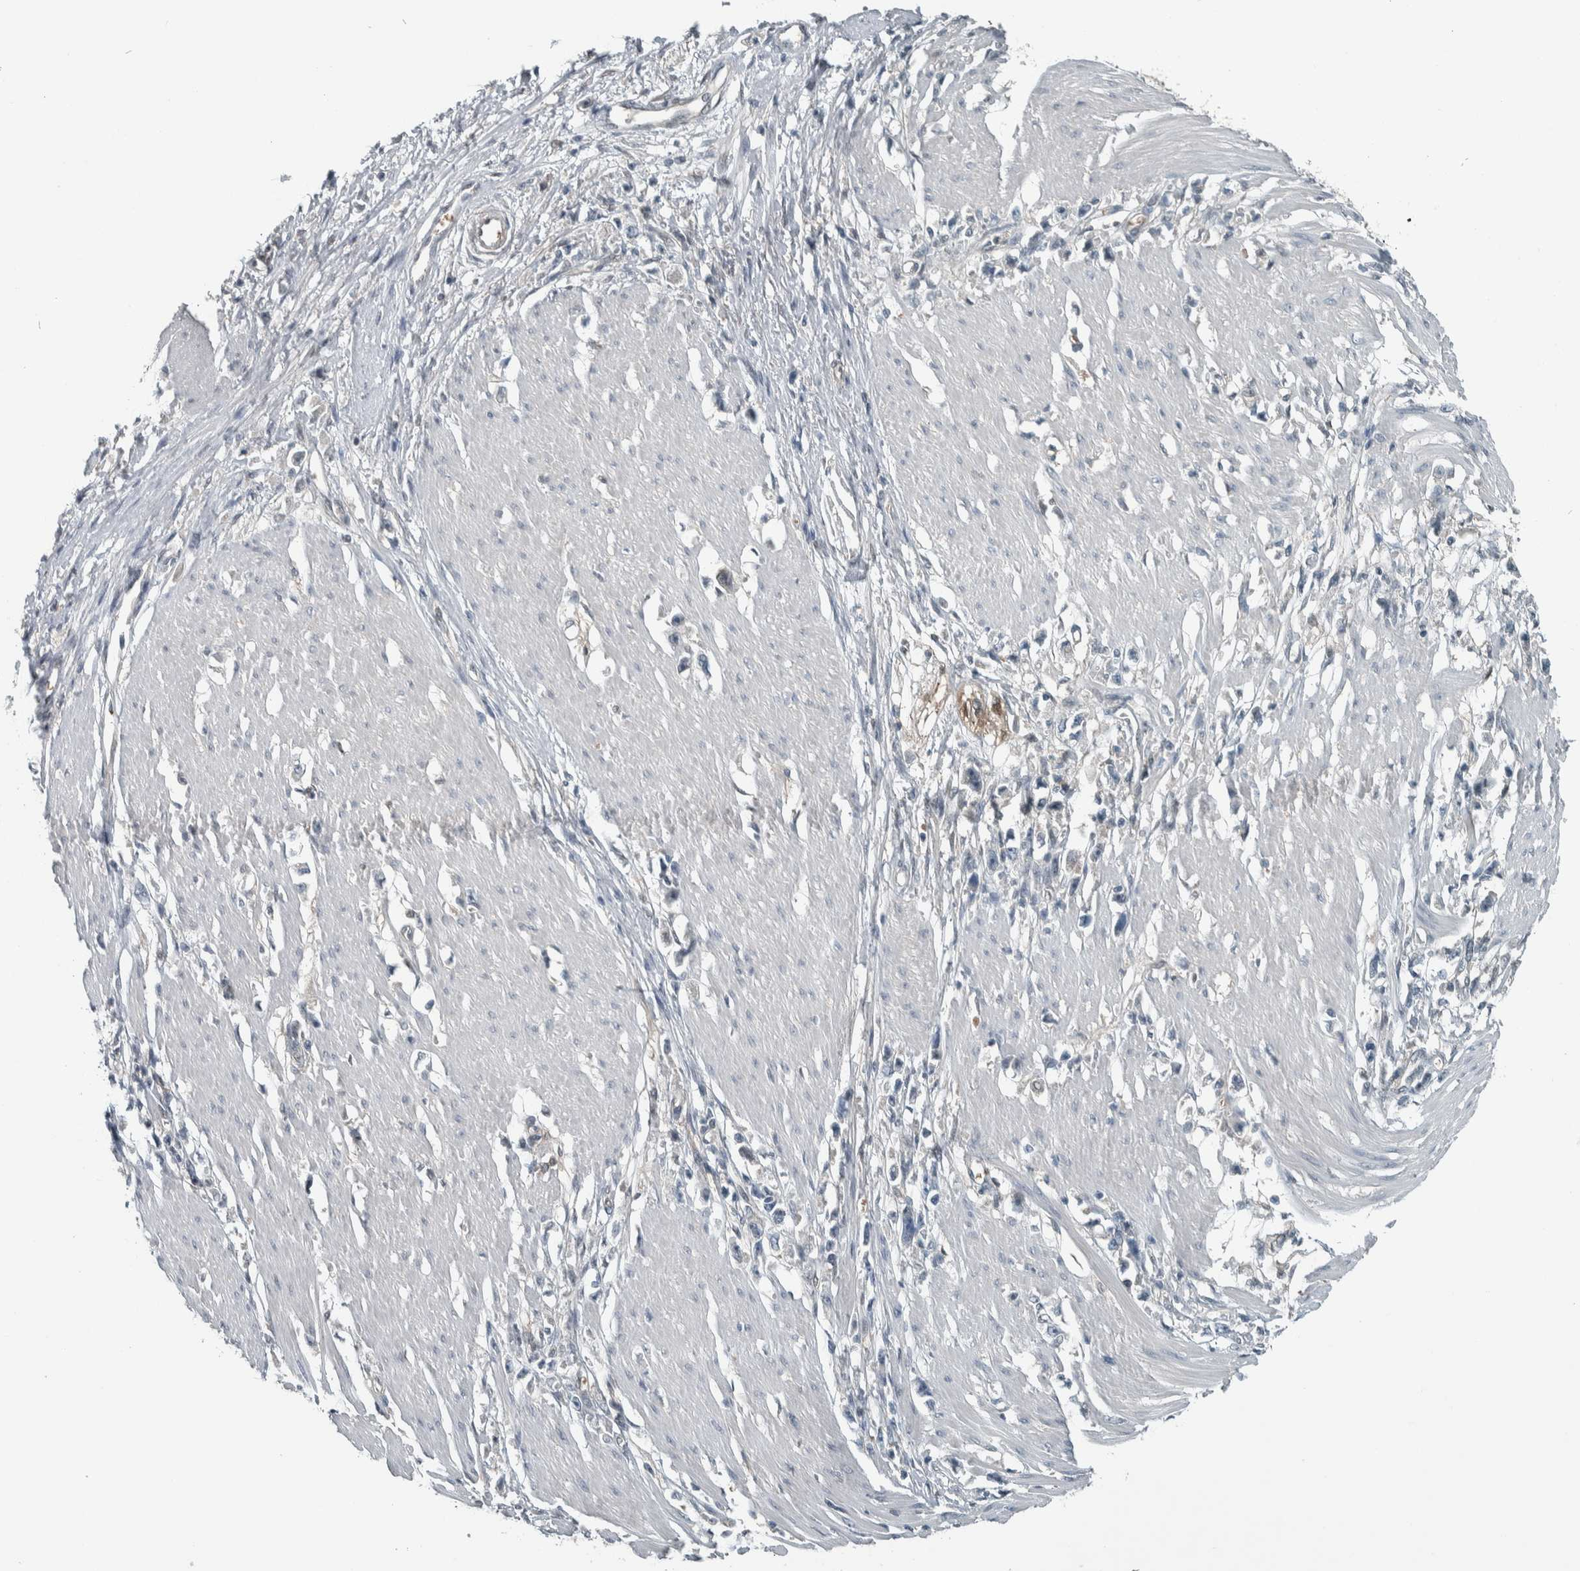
{"staining": {"intensity": "negative", "quantity": "none", "location": "none"}, "tissue": "stomach cancer", "cell_type": "Tumor cells", "image_type": "cancer", "snomed": [{"axis": "morphology", "description": "Adenocarcinoma, NOS"}, {"axis": "topography", "description": "Stomach"}], "caption": "This is an IHC histopathology image of stomach cancer. There is no positivity in tumor cells.", "gene": "ALAD", "patient": {"sex": "female", "age": 59}}